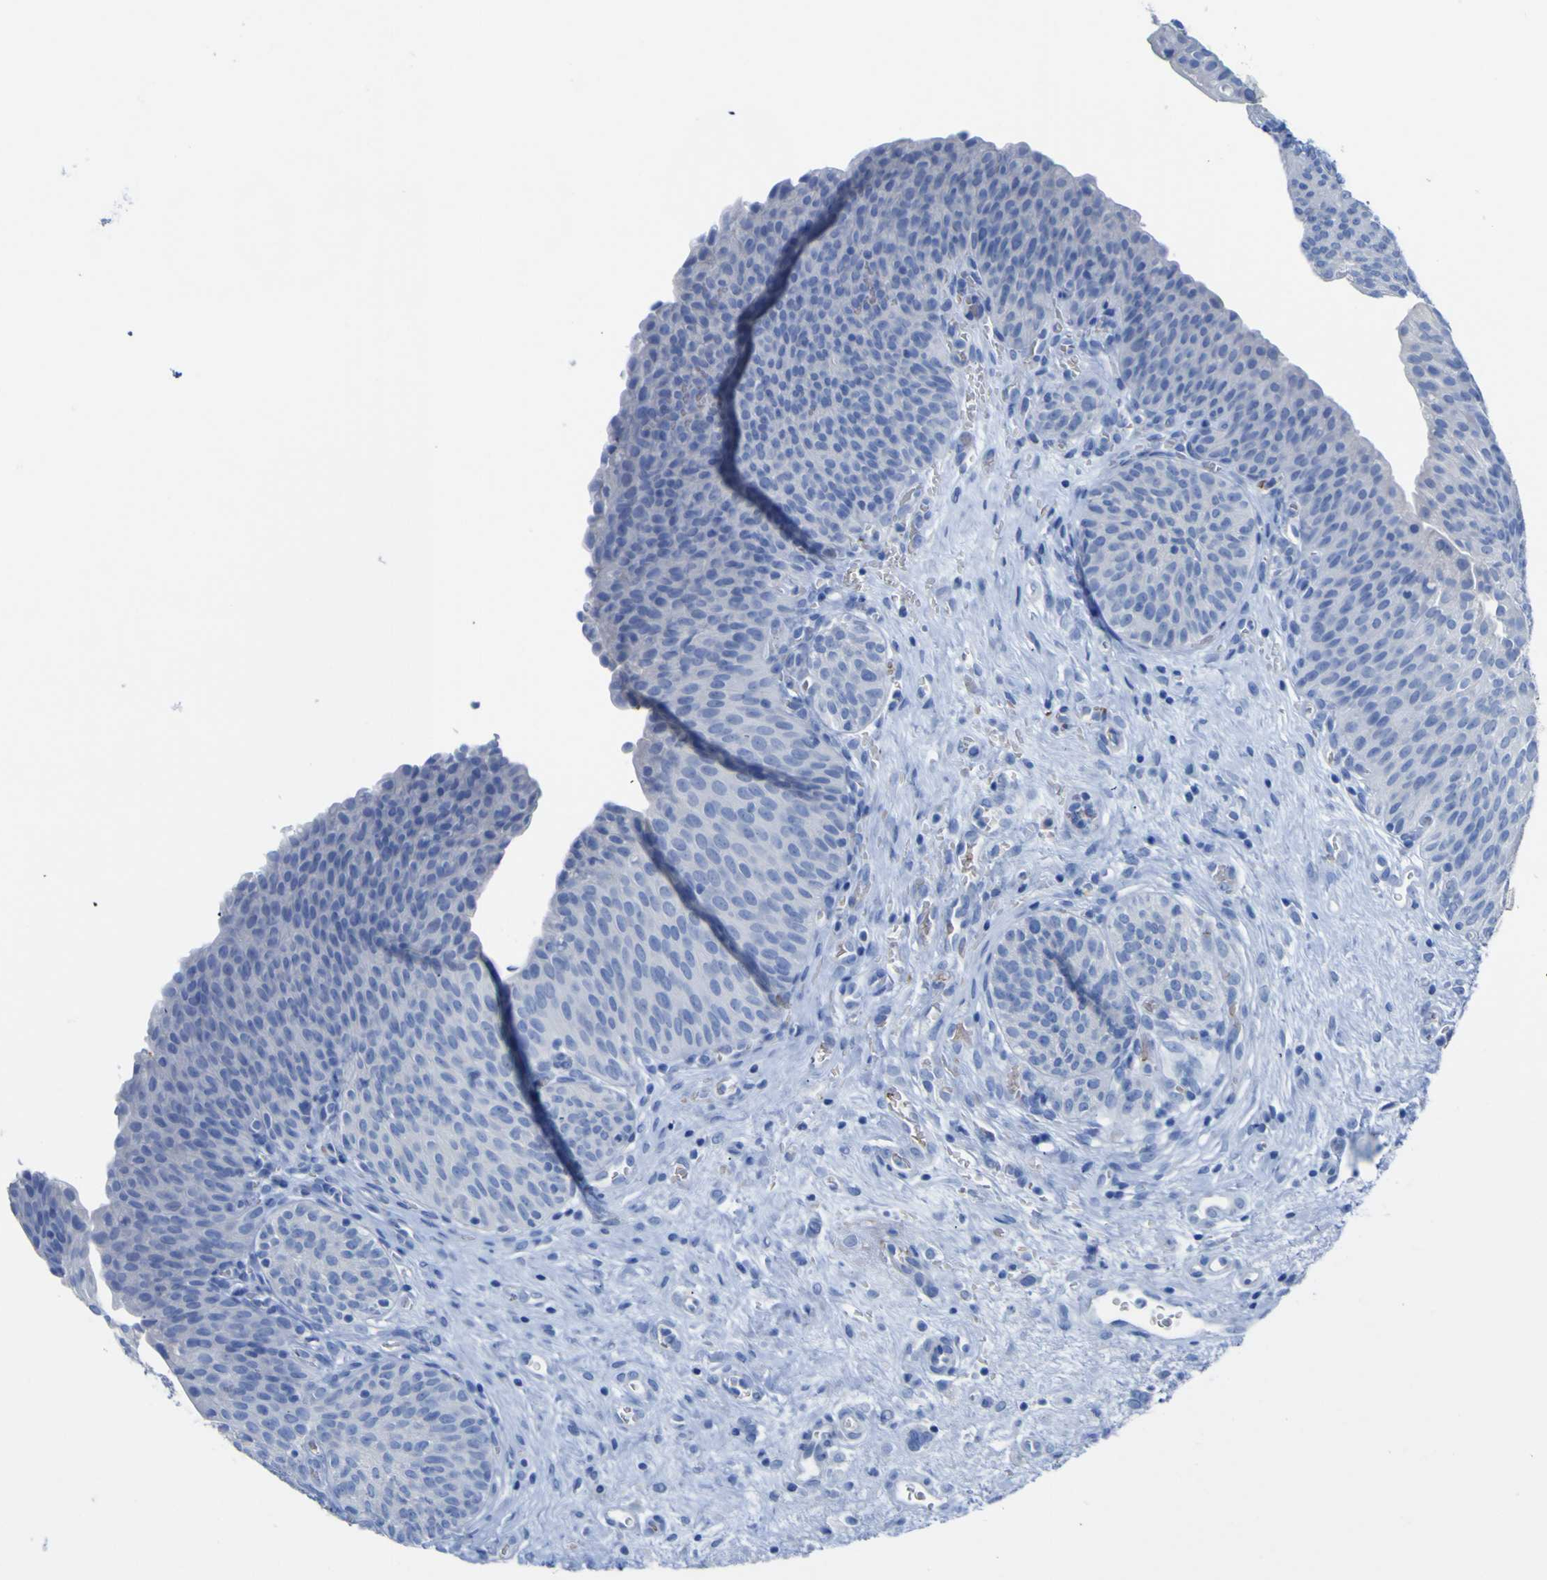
{"staining": {"intensity": "negative", "quantity": "none", "location": "none"}, "tissue": "urinary bladder", "cell_type": "Urothelial cells", "image_type": "normal", "snomed": [{"axis": "morphology", "description": "Normal tissue, NOS"}, {"axis": "morphology", "description": "Dysplasia, NOS"}, {"axis": "topography", "description": "Urinary bladder"}], "caption": "The immunohistochemistry (IHC) micrograph has no significant positivity in urothelial cells of urinary bladder. Brightfield microscopy of immunohistochemistry stained with DAB (3,3'-diaminobenzidine) (brown) and hematoxylin (blue), captured at high magnification.", "gene": "GCM1", "patient": {"sex": "male", "age": 35}}